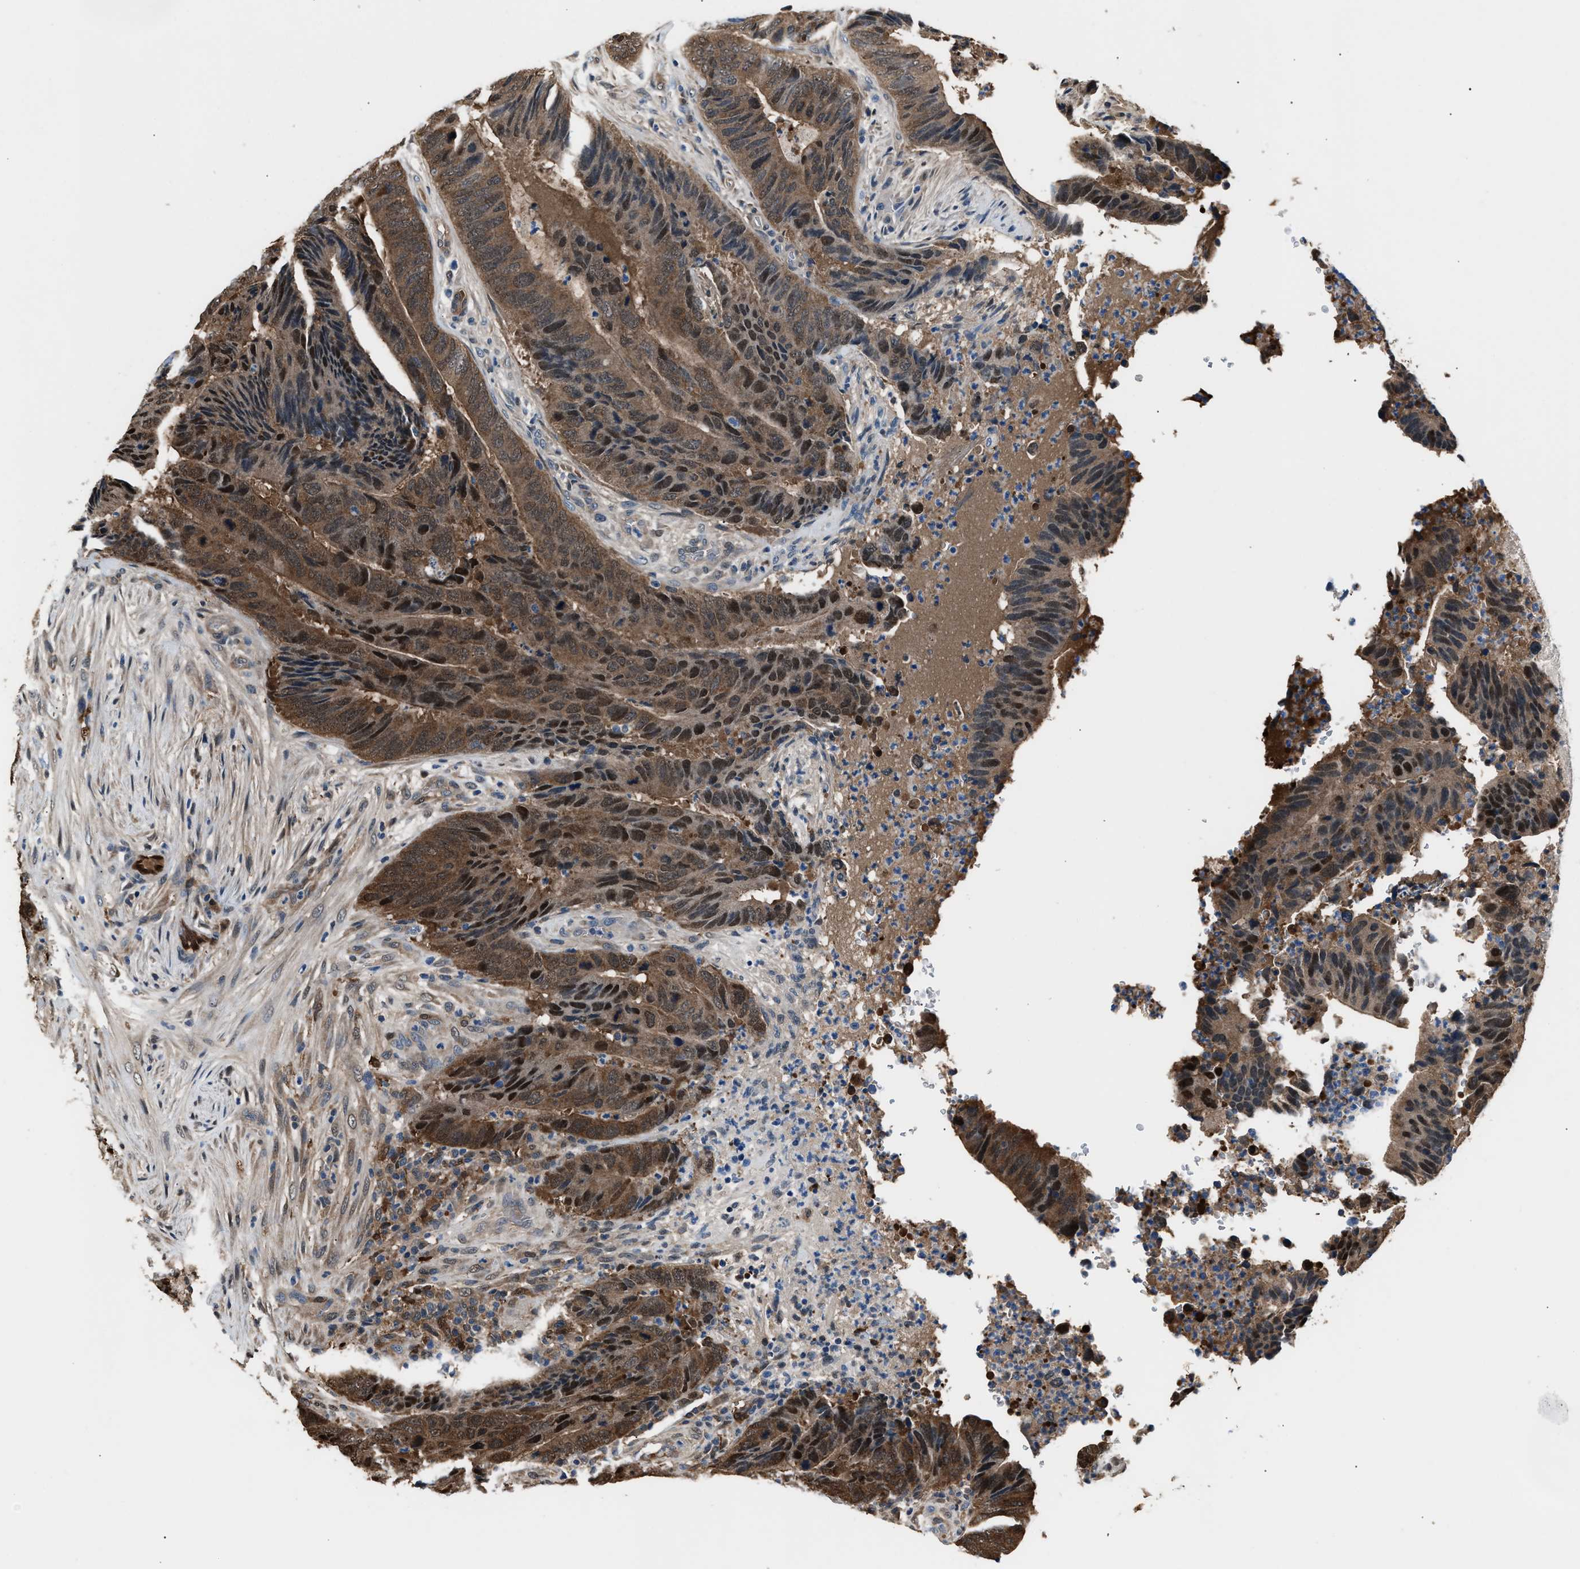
{"staining": {"intensity": "moderate", "quantity": ">75%", "location": "cytoplasmic/membranous,nuclear"}, "tissue": "colorectal cancer", "cell_type": "Tumor cells", "image_type": "cancer", "snomed": [{"axis": "morphology", "description": "Adenocarcinoma, NOS"}, {"axis": "topography", "description": "Colon"}], "caption": "Immunohistochemistry of human colorectal cancer demonstrates medium levels of moderate cytoplasmic/membranous and nuclear positivity in approximately >75% of tumor cells.", "gene": "PPA1", "patient": {"sex": "male", "age": 56}}